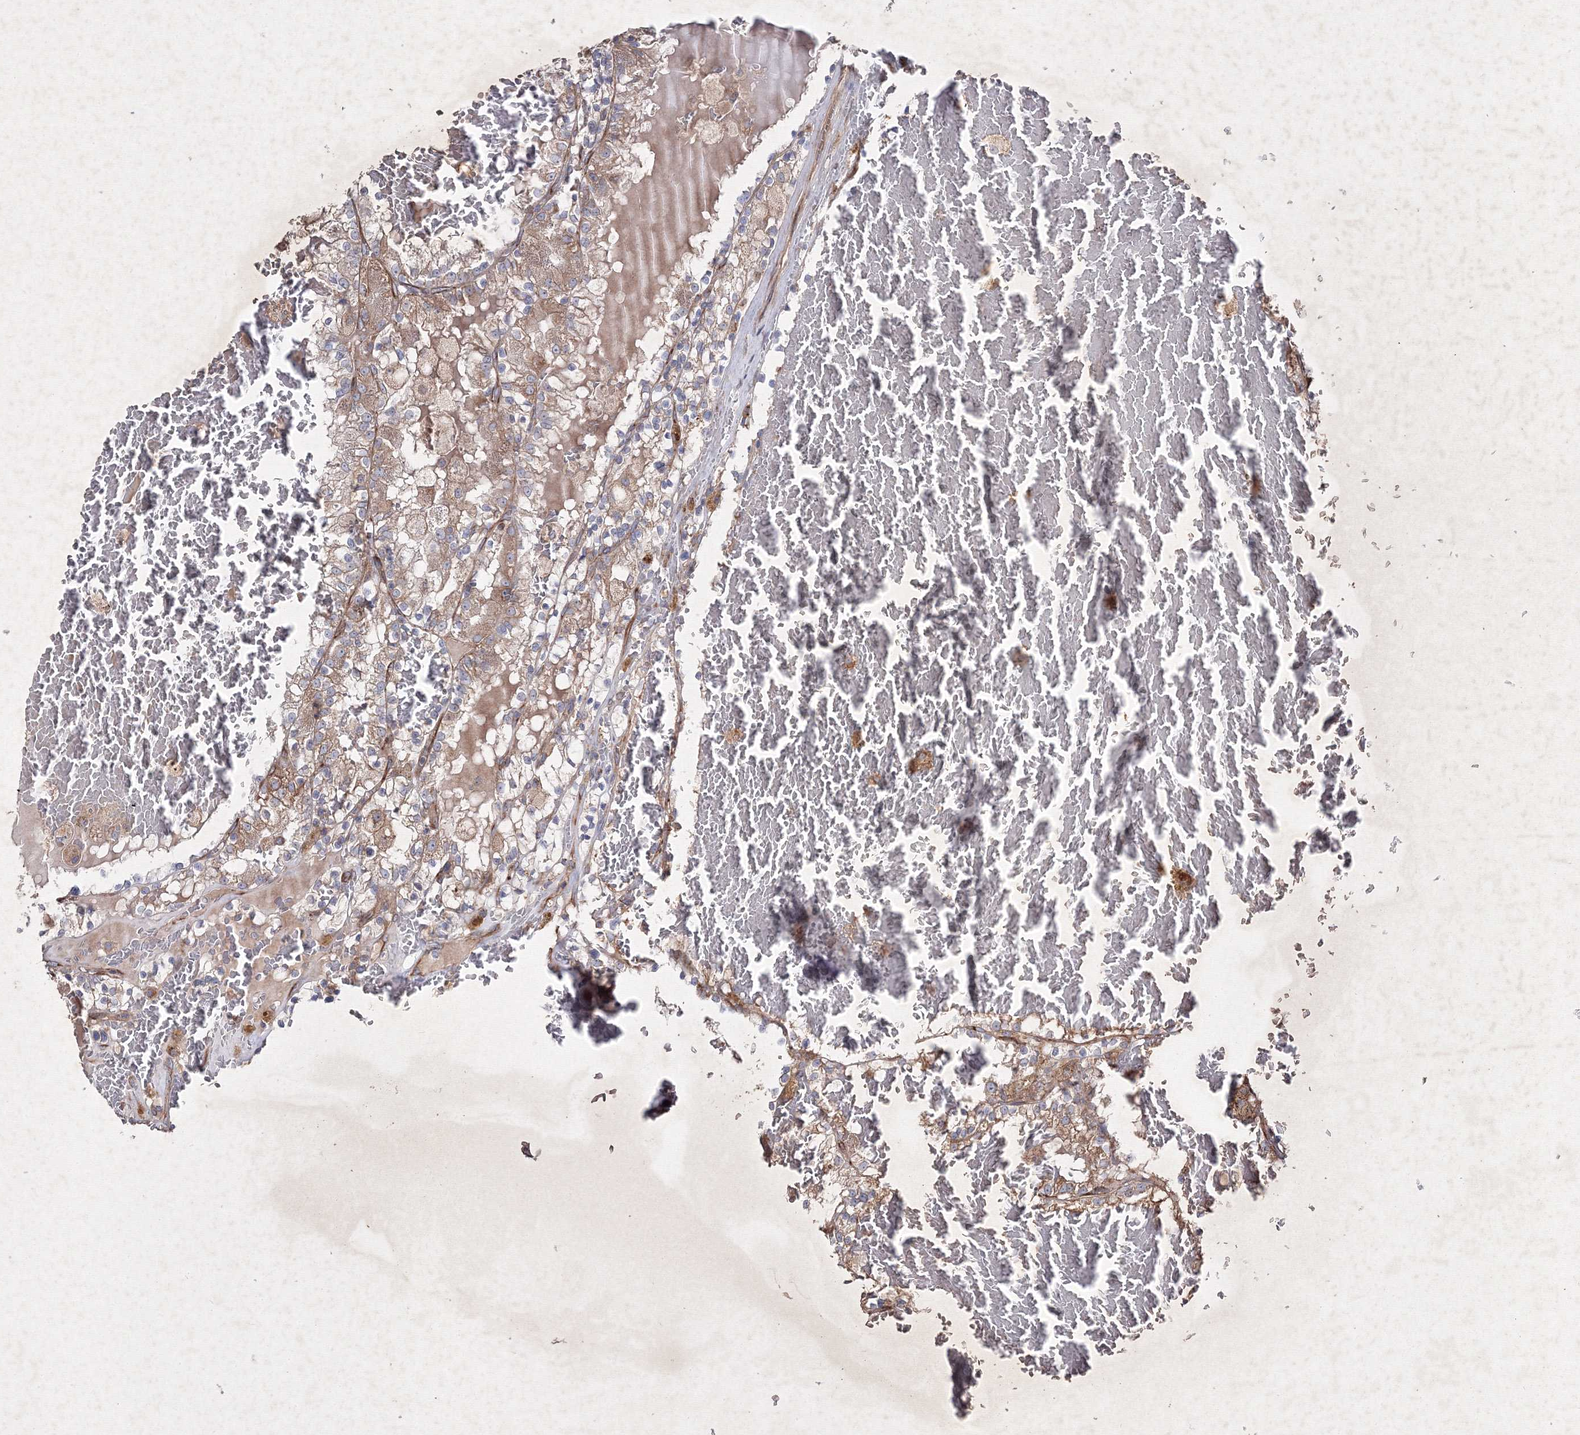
{"staining": {"intensity": "weak", "quantity": "25%-75%", "location": "cytoplasmic/membranous"}, "tissue": "renal cancer", "cell_type": "Tumor cells", "image_type": "cancer", "snomed": [{"axis": "morphology", "description": "Adenocarcinoma, NOS"}, {"axis": "topography", "description": "Kidney"}], "caption": "Adenocarcinoma (renal) stained with immunohistochemistry (IHC) reveals weak cytoplasmic/membranous positivity in about 25%-75% of tumor cells.", "gene": "GFM1", "patient": {"sex": "female", "age": 56}}